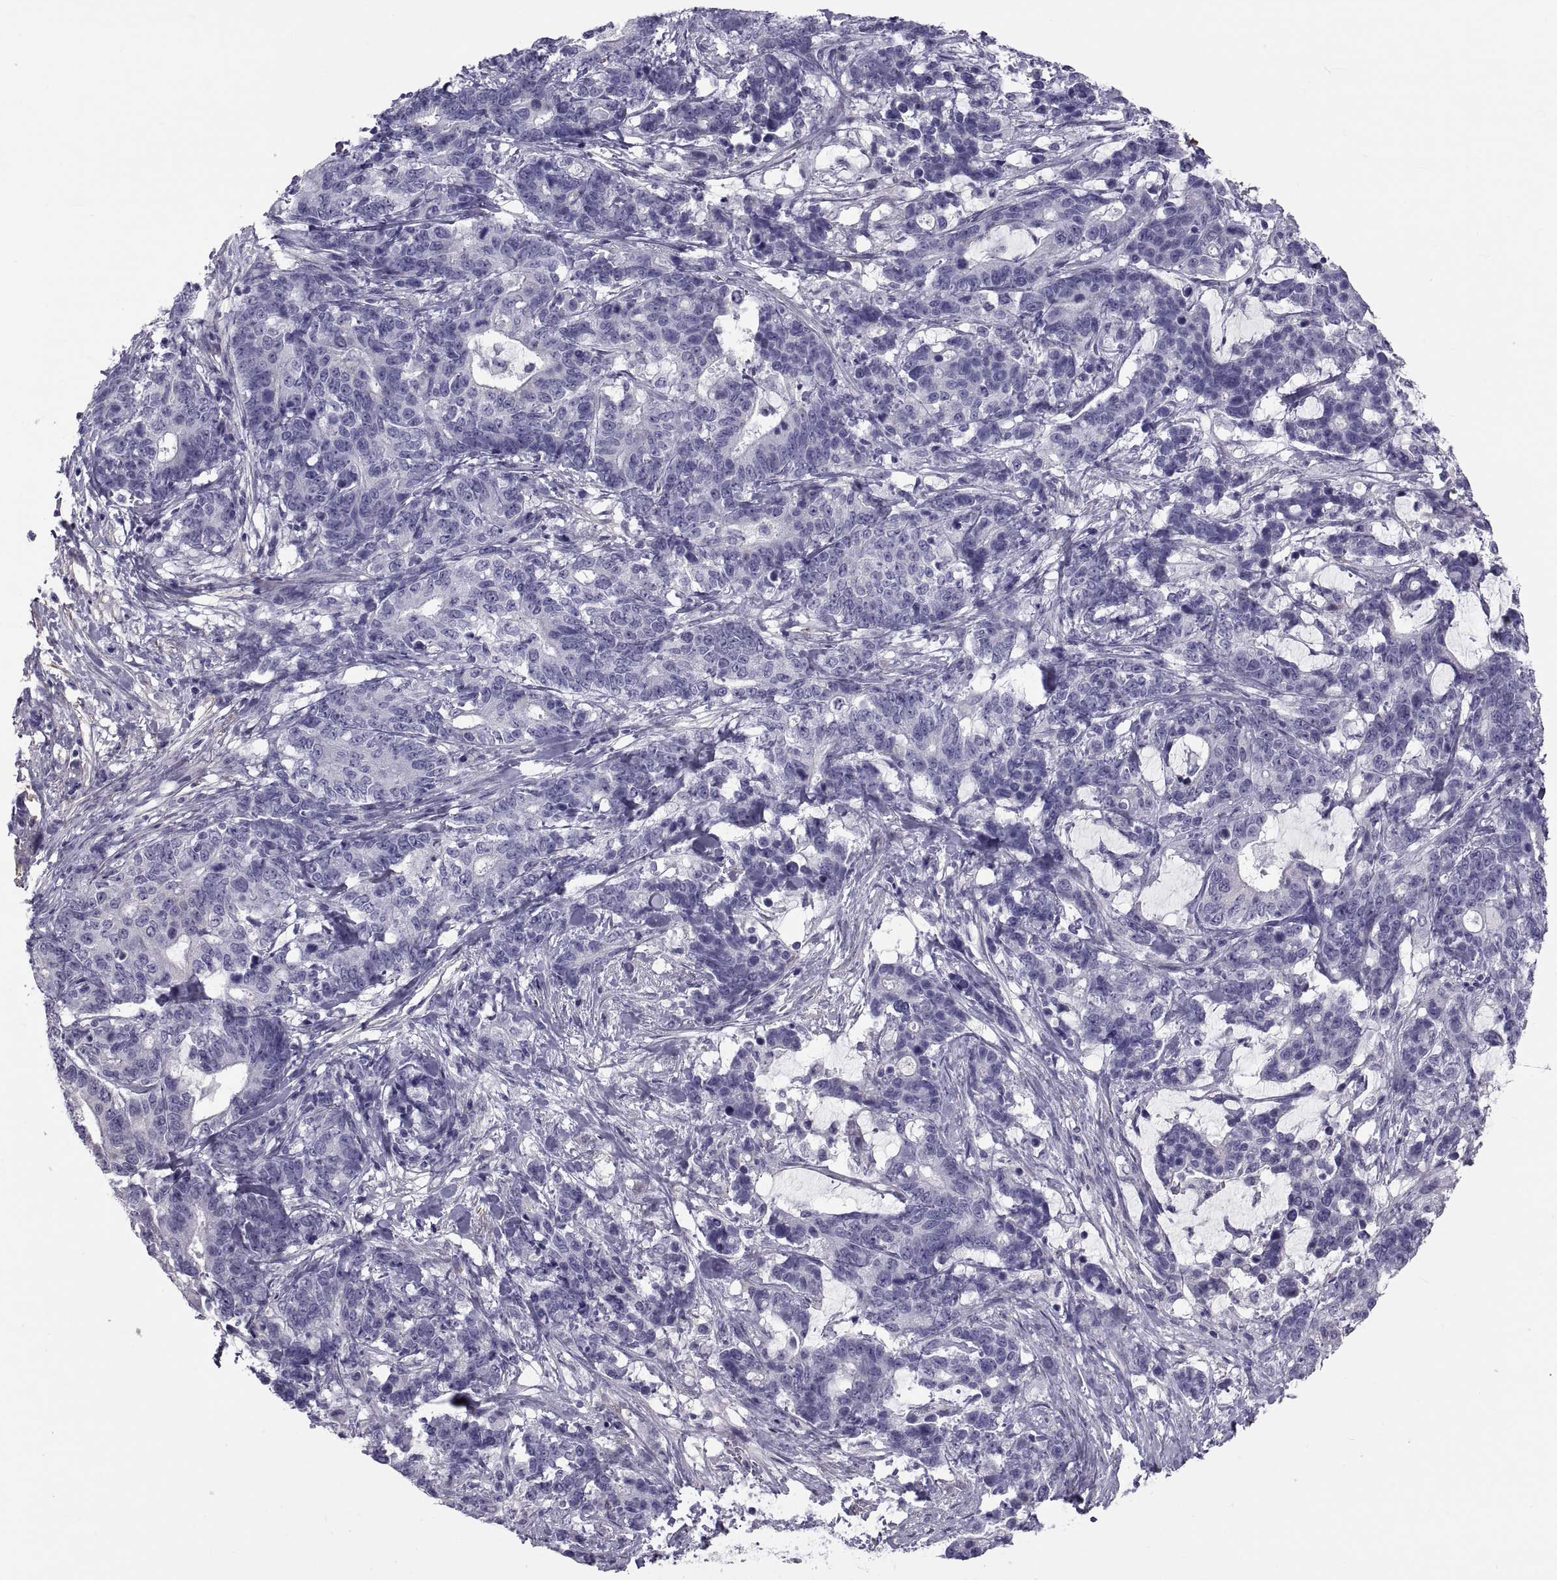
{"staining": {"intensity": "negative", "quantity": "none", "location": "none"}, "tissue": "stomach cancer", "cell_type": "Tumor cells", "image_type": "cancer", "snomed": [{"axis": "morphology", "description": "Normal tissue, NOS"}, {"axis": "morphology", "description": "Adenocarcinoma, NOS"}, {"axis": "topography", "description": "Stomach"}], "caption": "This is an immunohistochemistry (IHC) histopathology image of adenocarcinoma (stomach). There is no staining in tumor cells.", "gene": "MAGEB1", "patient": {"sex": "female", "age": 64}}